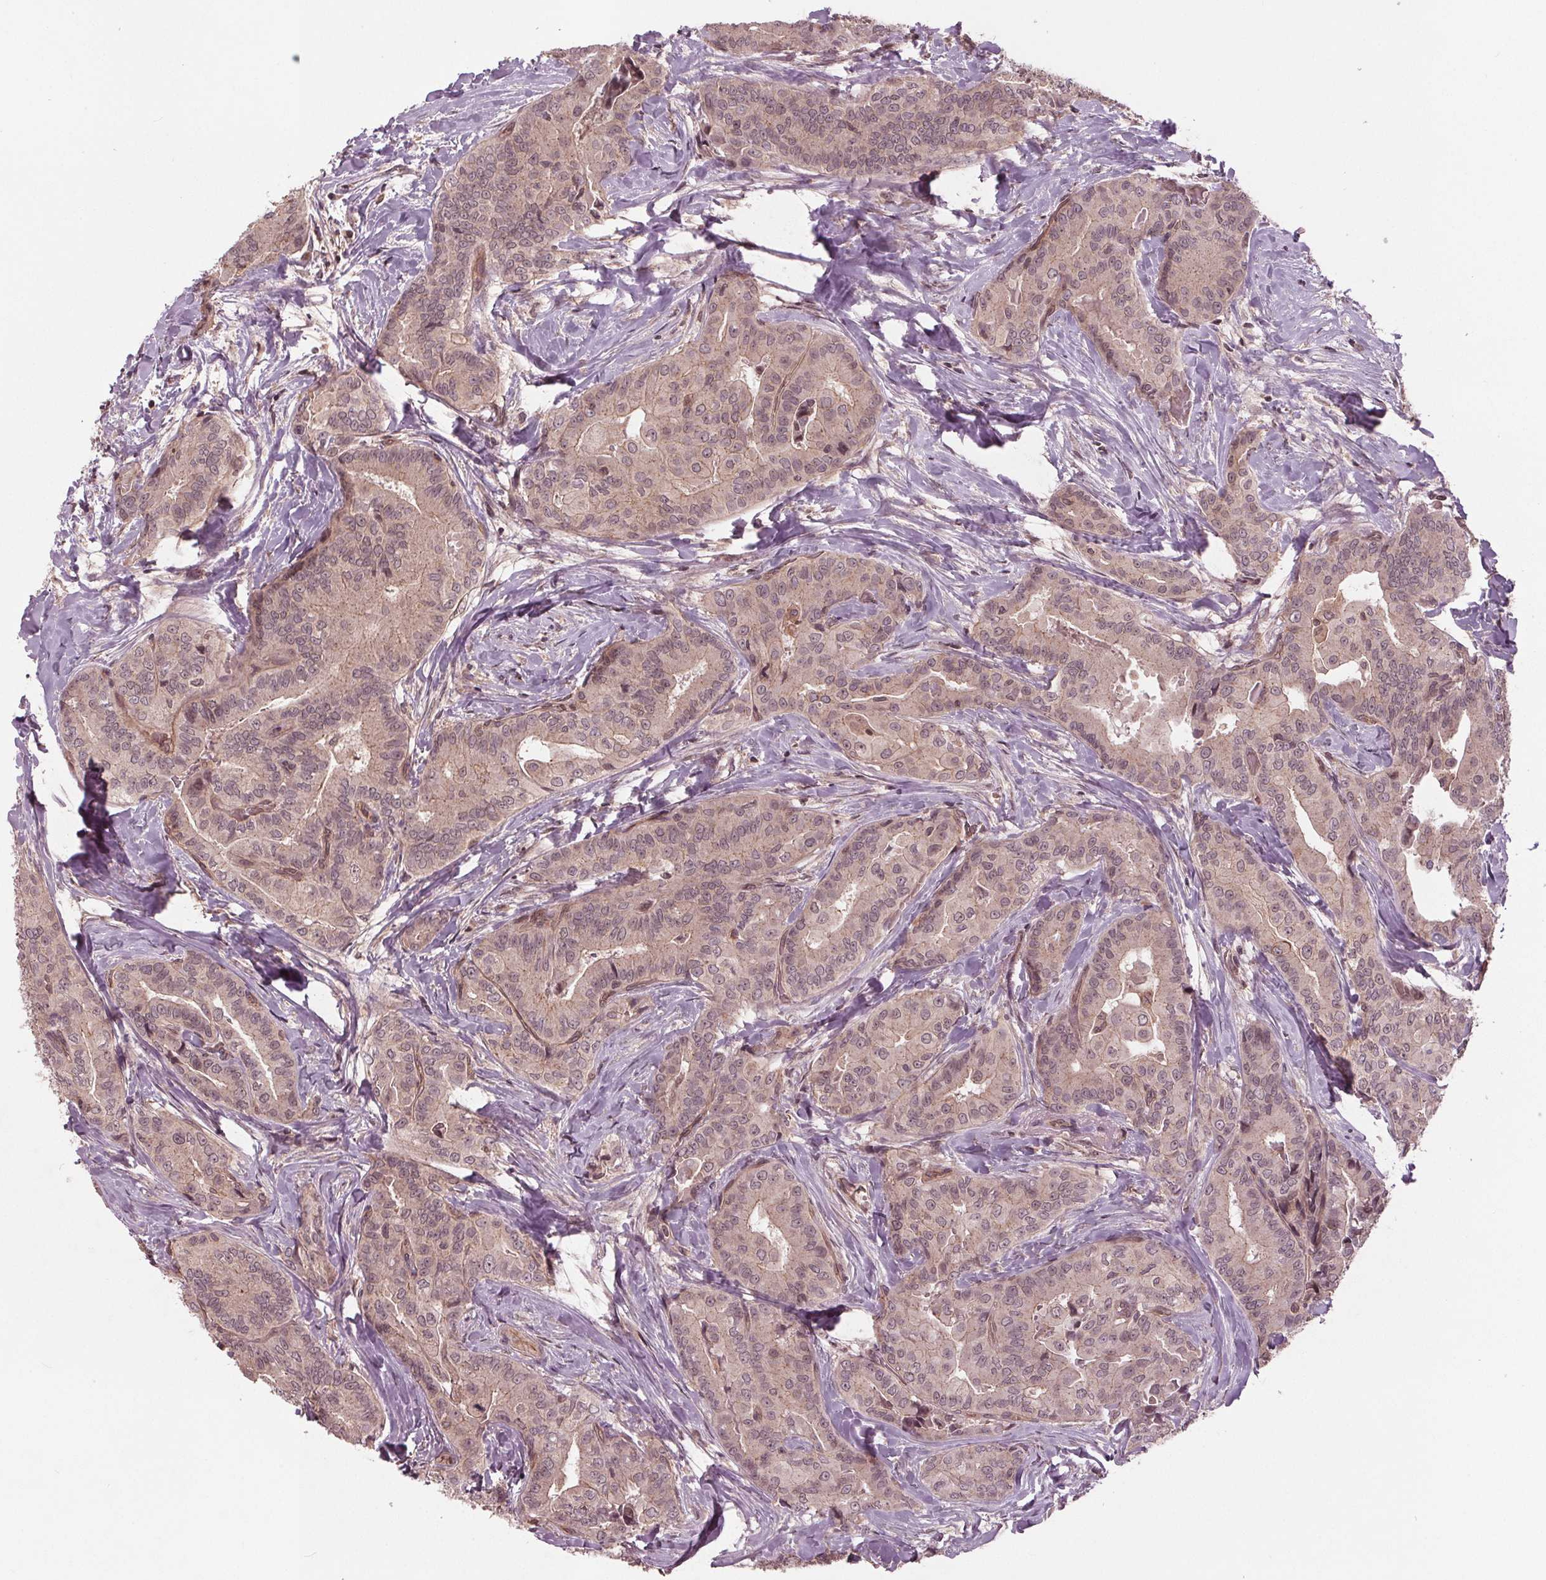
{"staining": {"intensity": "weak", "quantity": "25%-75%", "location": "cytoplasmic/membranous,nuclear"}, "tissue": "thyroid cancer", "cell_type": "Tumor cells", "image_type": "cancer", "snomed": [{"axis": "morphology", "description": "Papillary adenocarcinoma, NOS"}, {"axis": "topography", "description": "Thyroid gland"}], "caption": "A histopathology image of human thyroid cancer stained for a protein displays weak cytoplasmic/membranous and nuclear brown staining in tumor cells. (DAB = brown stain, brightfield microscopy at high magnification).", "gene": "BTBD1", "patient": {"sex": "male", "age": 61}}